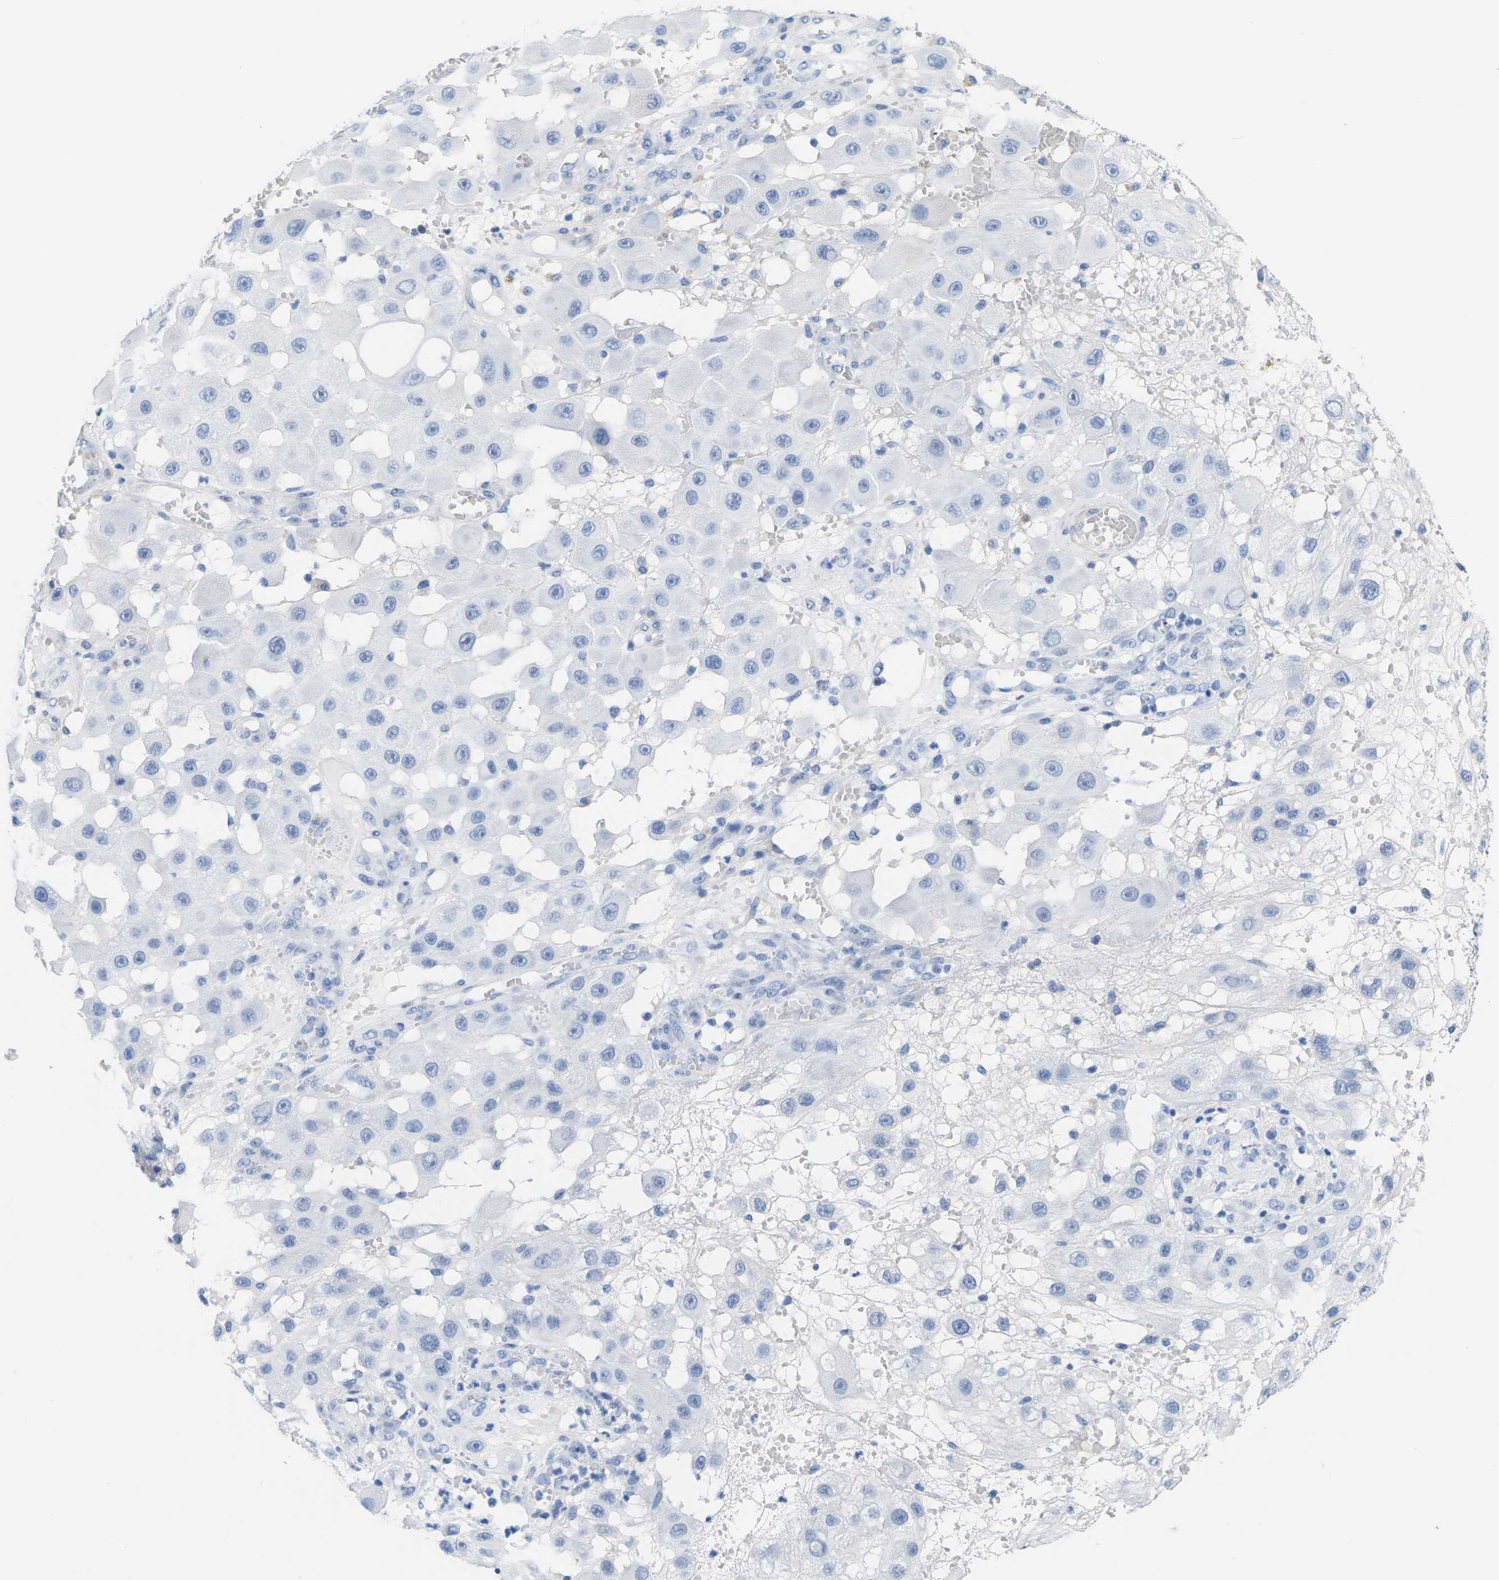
{"staining": {"intensity": "negative", "quantity": "none", "location": "none"}, "tissue": "melanoma", "cell_type": "Tumor cells", "image_type": "cancer", "snomed": [{"axis": "morphology", "description": "Malignant melanoma, NOS"}, {"axis": "topography", "description": "Skin"}], "caption": "IHC micrograph of neoplastic tissue: malignant melanoma stained with DAB (3,3'-diaminobenzidine) exhibits no significant protein expression in tumor cells. (DAB (3,3'-diaminobenzidine) immunohistochemistry, high magnification).", "gene": "CNN1", "patient": {"sex": "female", "age": 81}}